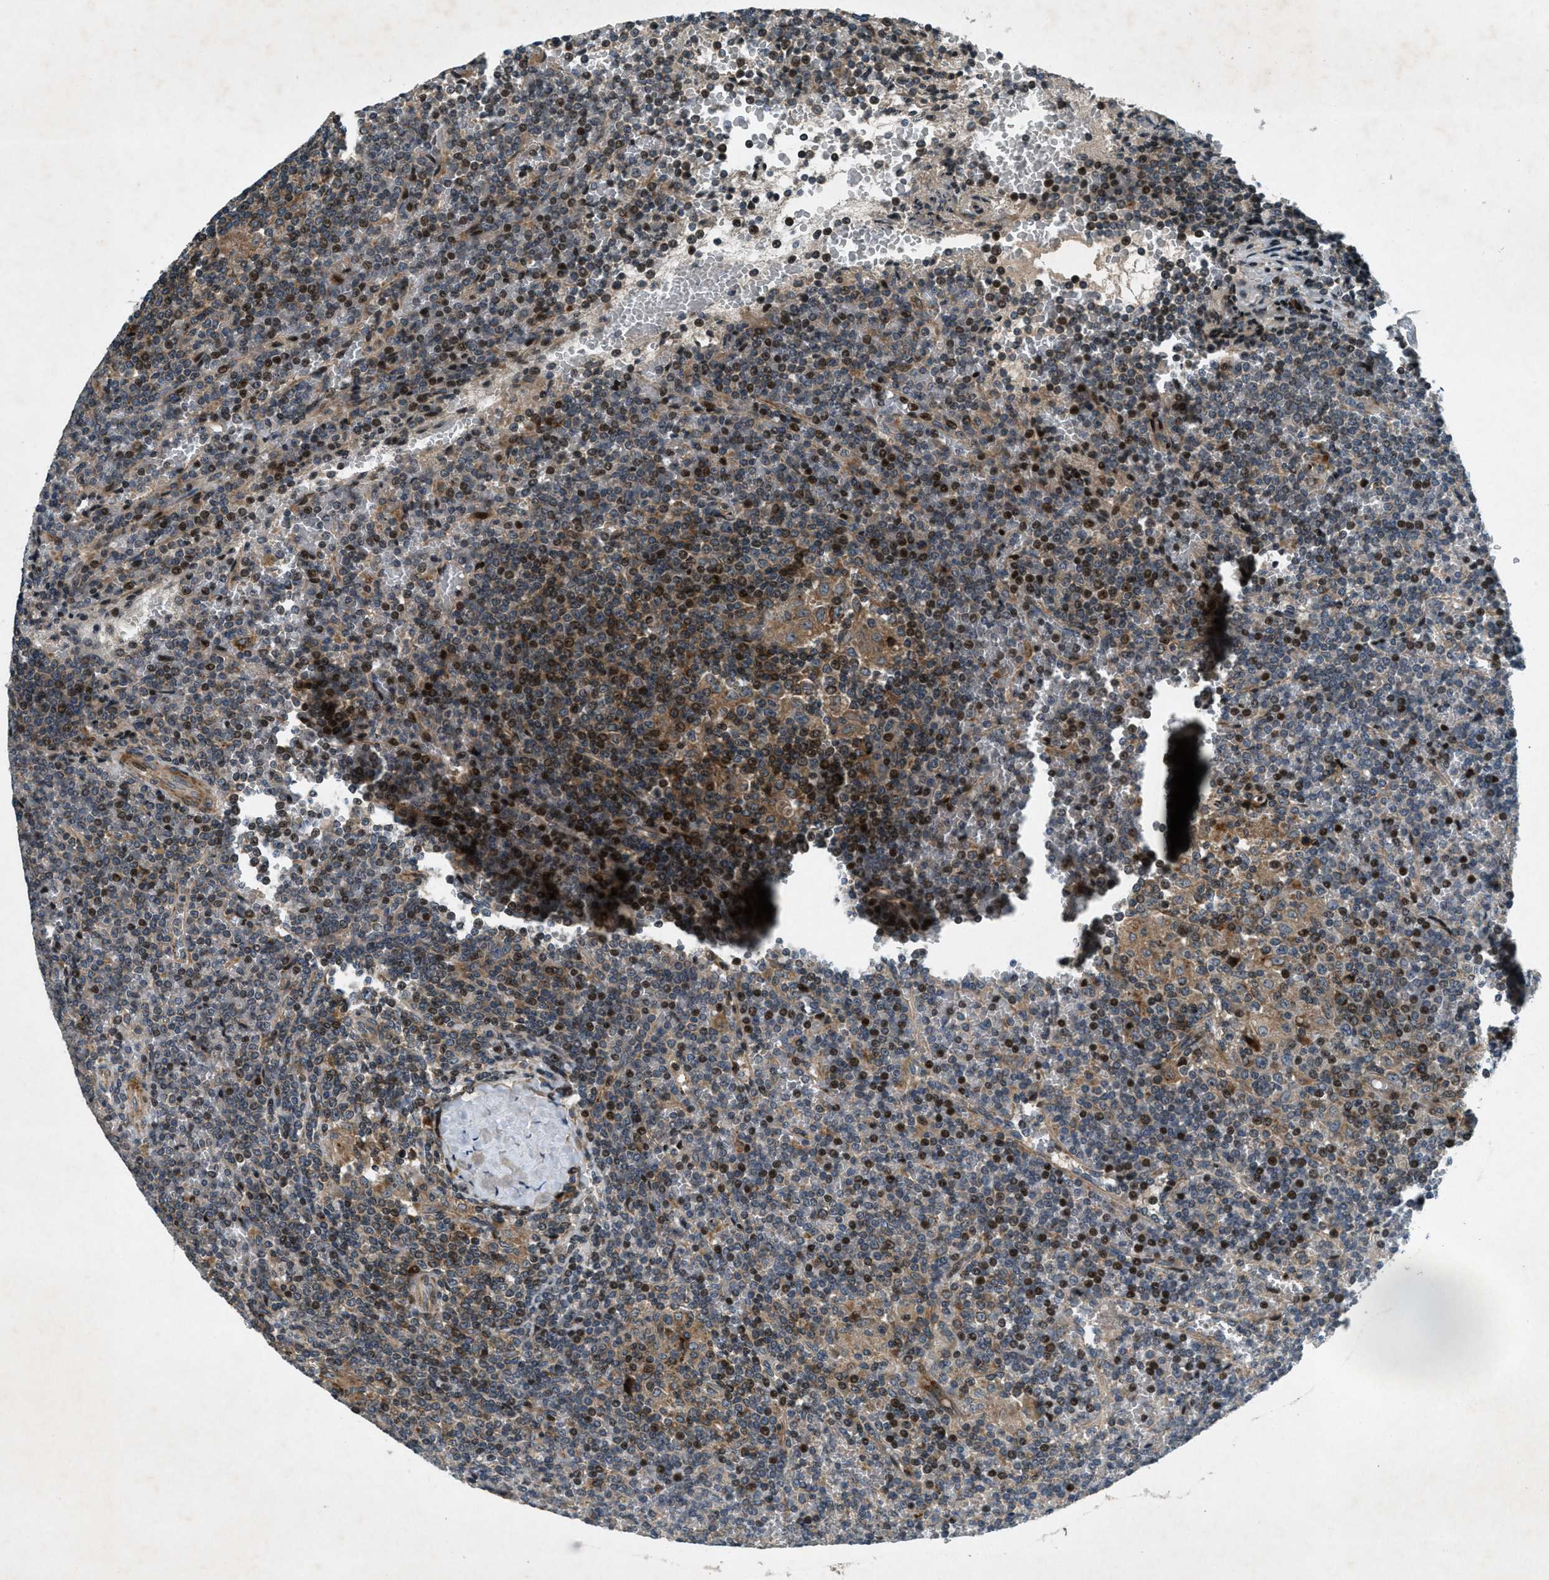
{"staining": {"intensity": "moderate", "quantity": "25%-75%", "location": "cytoplasmic/membranous,nuclear"}, "tissue": "lymphoma", "cell_type": "Tumor cells", "image_type": "cancer", "snomed": [{"axis": "morphology", "description": "Malignant lymphoma, non-Hodgkin's type, Low grade"}, {"axis": "topography", "description": "Spleen"}], "caption": "Low-grade malignant lymphoma, non-Hodgkin's type stained for a protein shows moderate cytoplasmic/membranous and nuclear positivity in tumor cells.", "gene": "CLEC2D", "patient": {"sex": "female", "age": 19}}